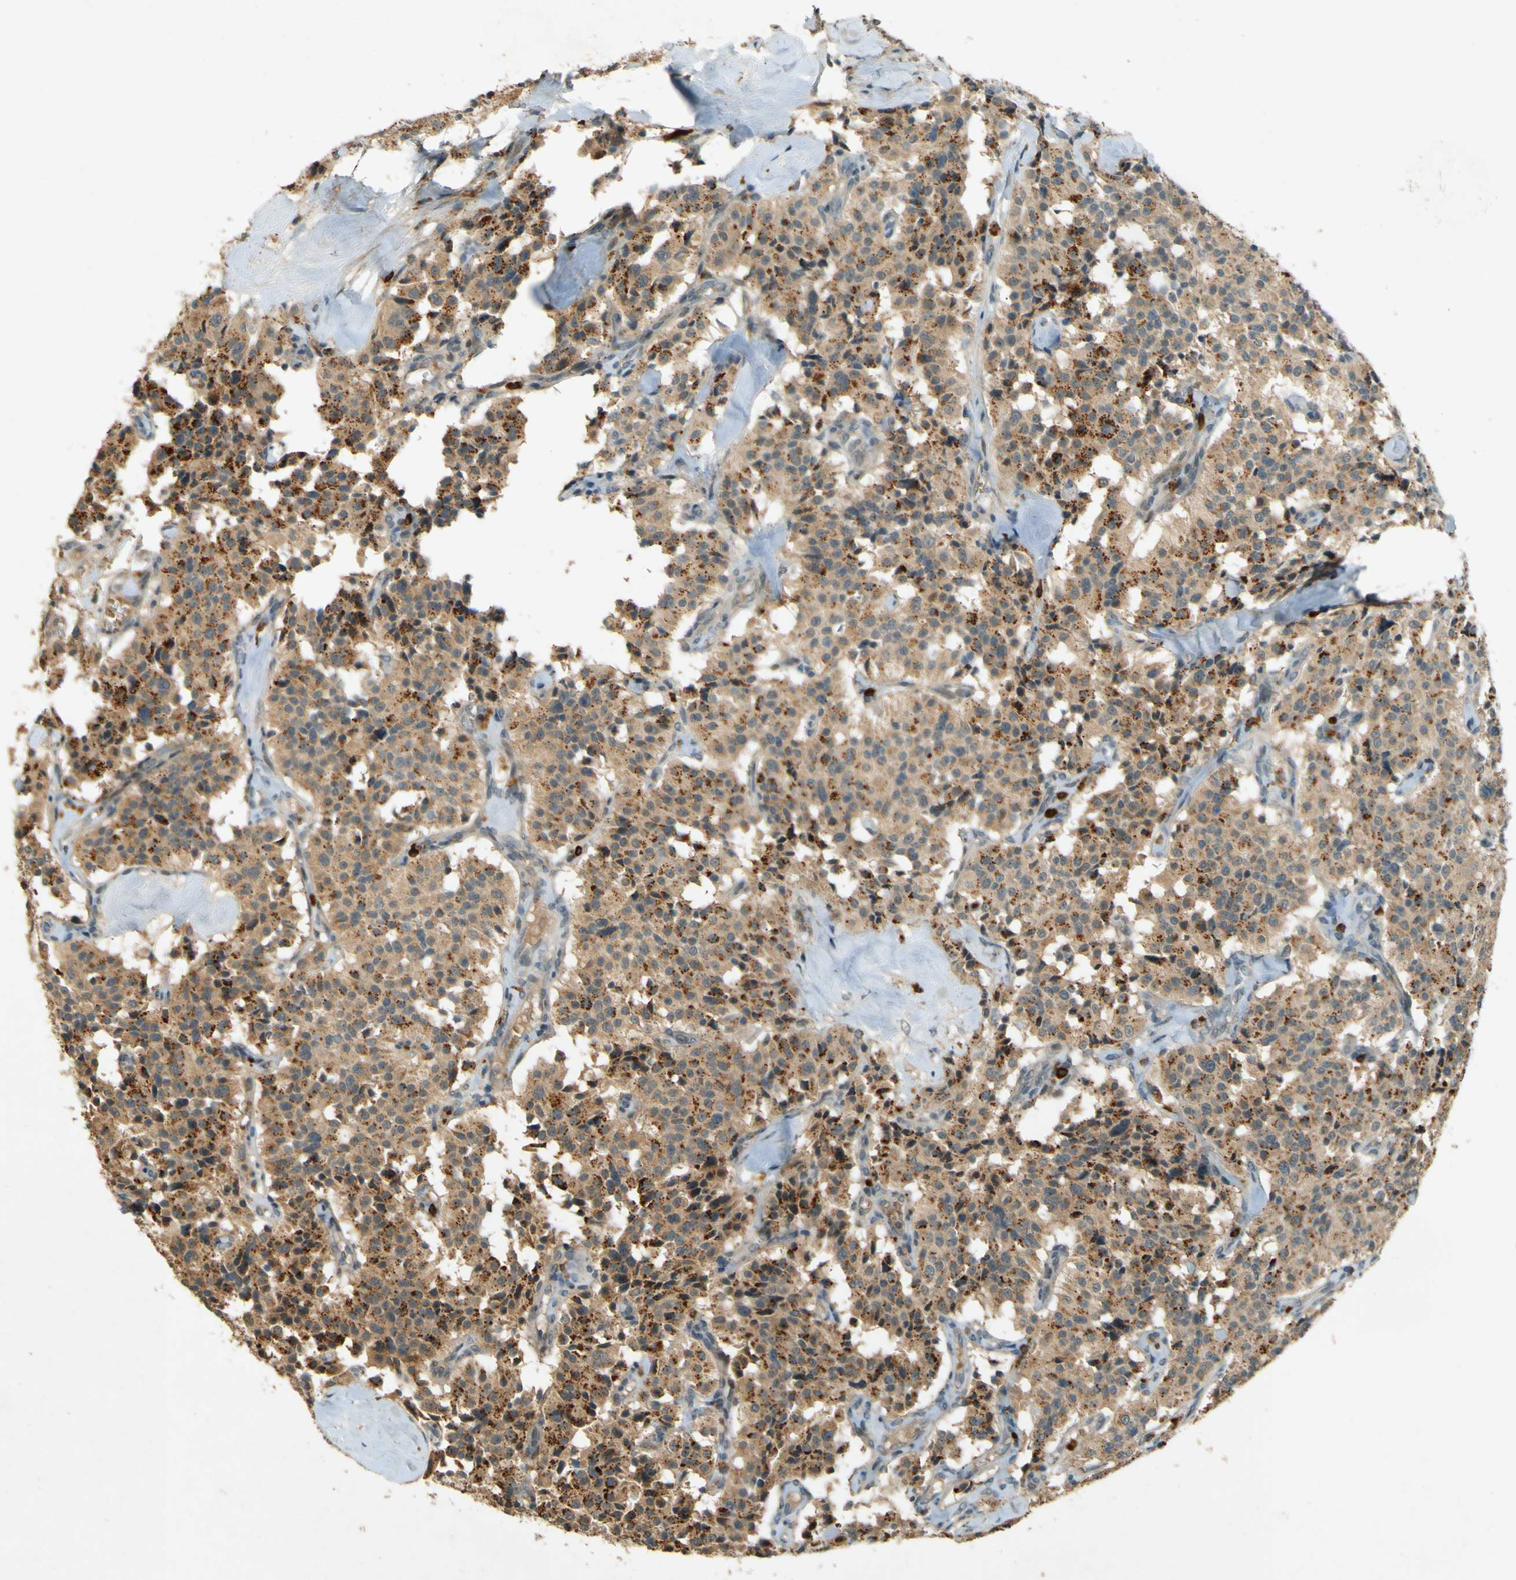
{"staining": {"intensity": "strong", "quantity": "<25%", "location": "cytoplasmic/membranous"}, "tissue": "carcinoid", "cell_type": "Tumor cells", "image_type": "cancer", "snomed": [{"axis": "morphology", "description": "Carcinoid, malignant, NOS"}, {"axis": "topography", "description": "Lung"}], "caption": "Immunohistochemistry (IHC) image of human carcinoid stained for a protein (brown), which reveals medium levels of strong cytoplasmic/membranous expression in approximately <25% of tumor cells.", "gene": "MPDZ", "patient": {"sex": "male", "age": 30}}